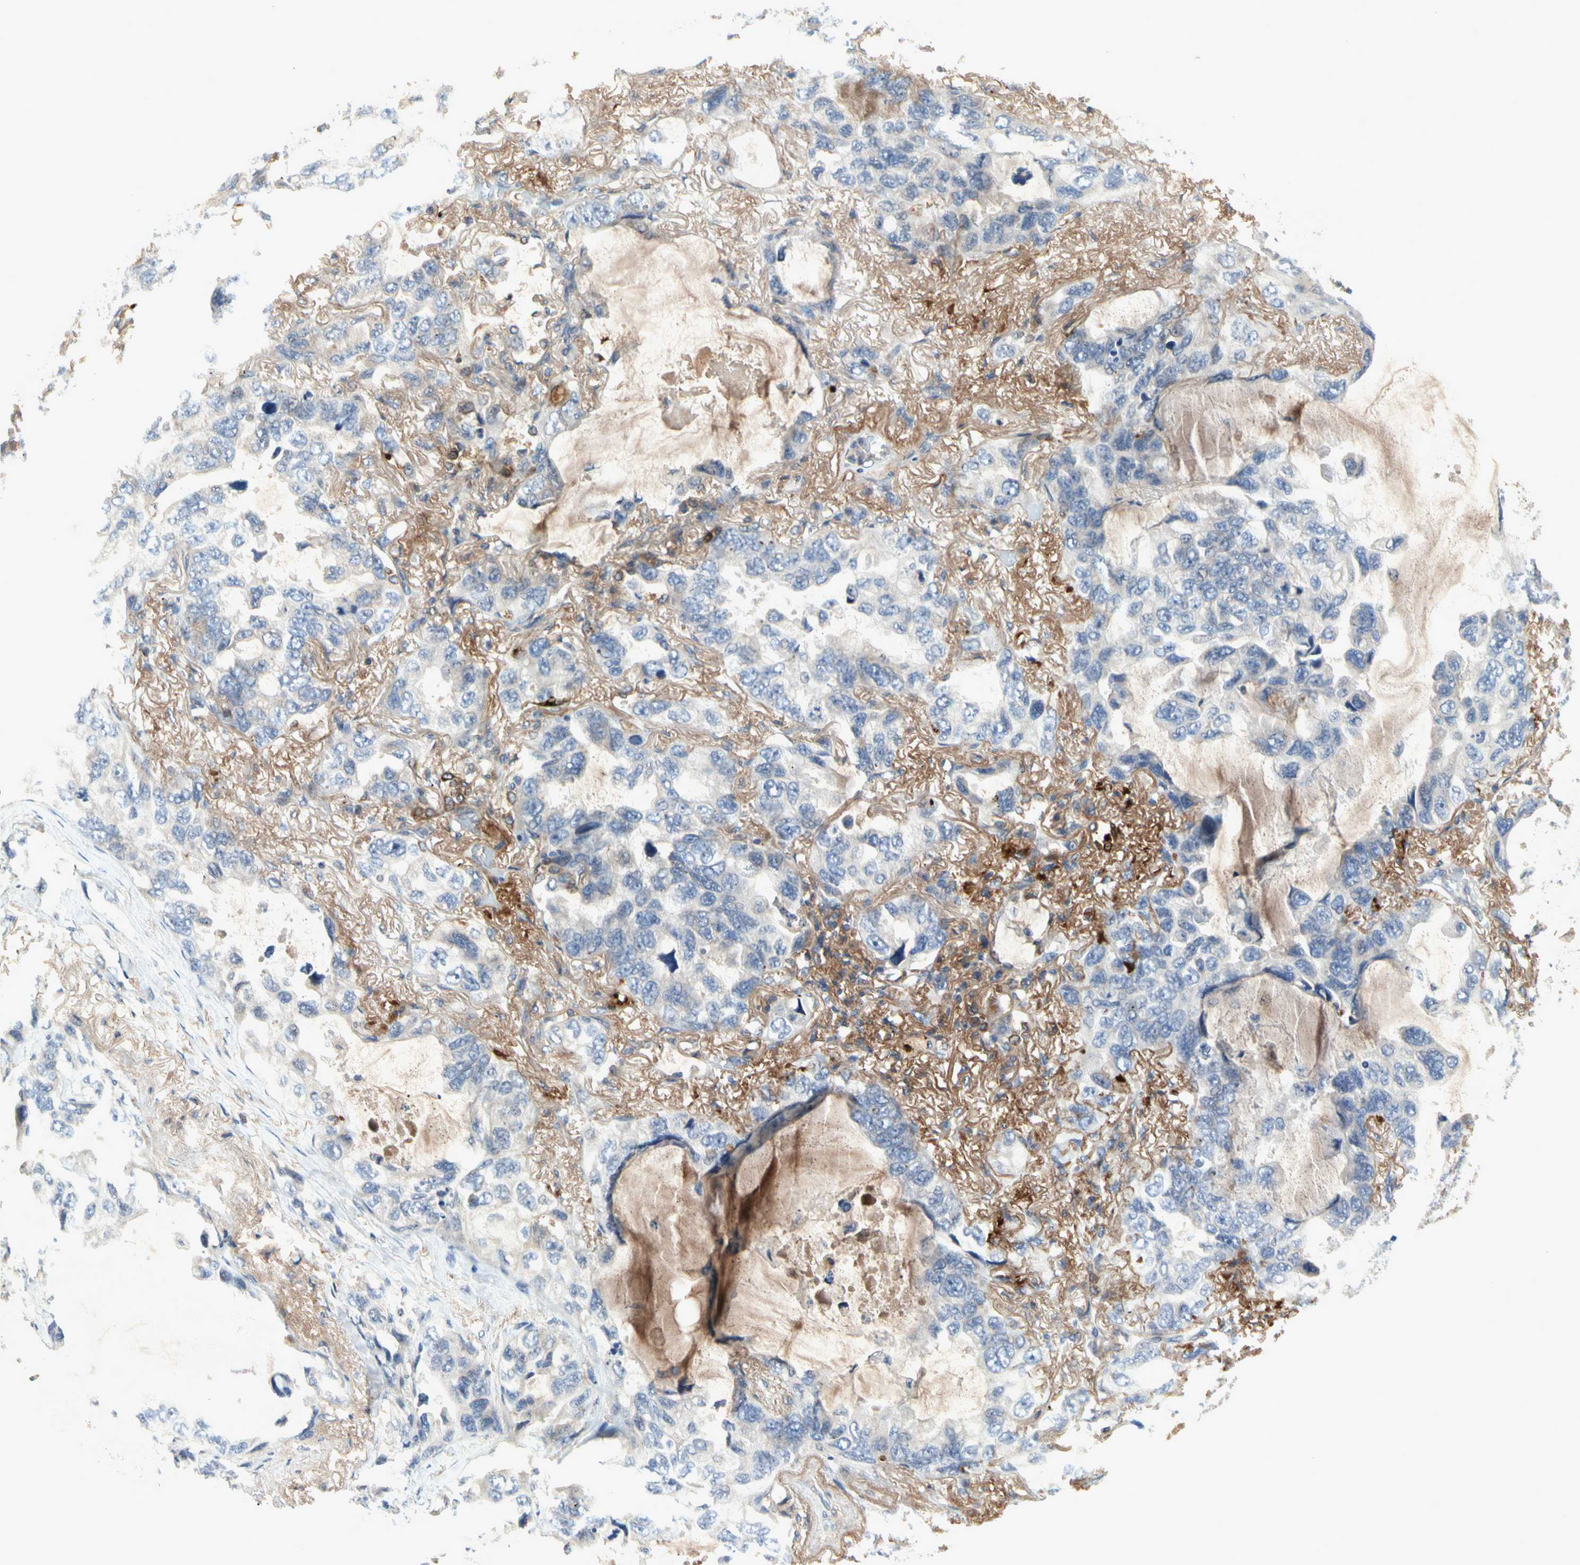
{"staining": {"intensity": "negative", "quantity": "none", "location": "none"}, "tissue": "lung cancer", "cell_type": "Tumor cells", "image_type": "cancer", "snomed": [{"axis": "morphology", "description": "Squamous cell carcinoma, NOS"}, {"axis": "topography", "description": "Lung"}], "caption": "Lung cancer was stained to show a protein in brown. There is no significant positivity in tumor cells.", "gene": "CRTAC1", "patient": {"sex": "female", "age": 73}}